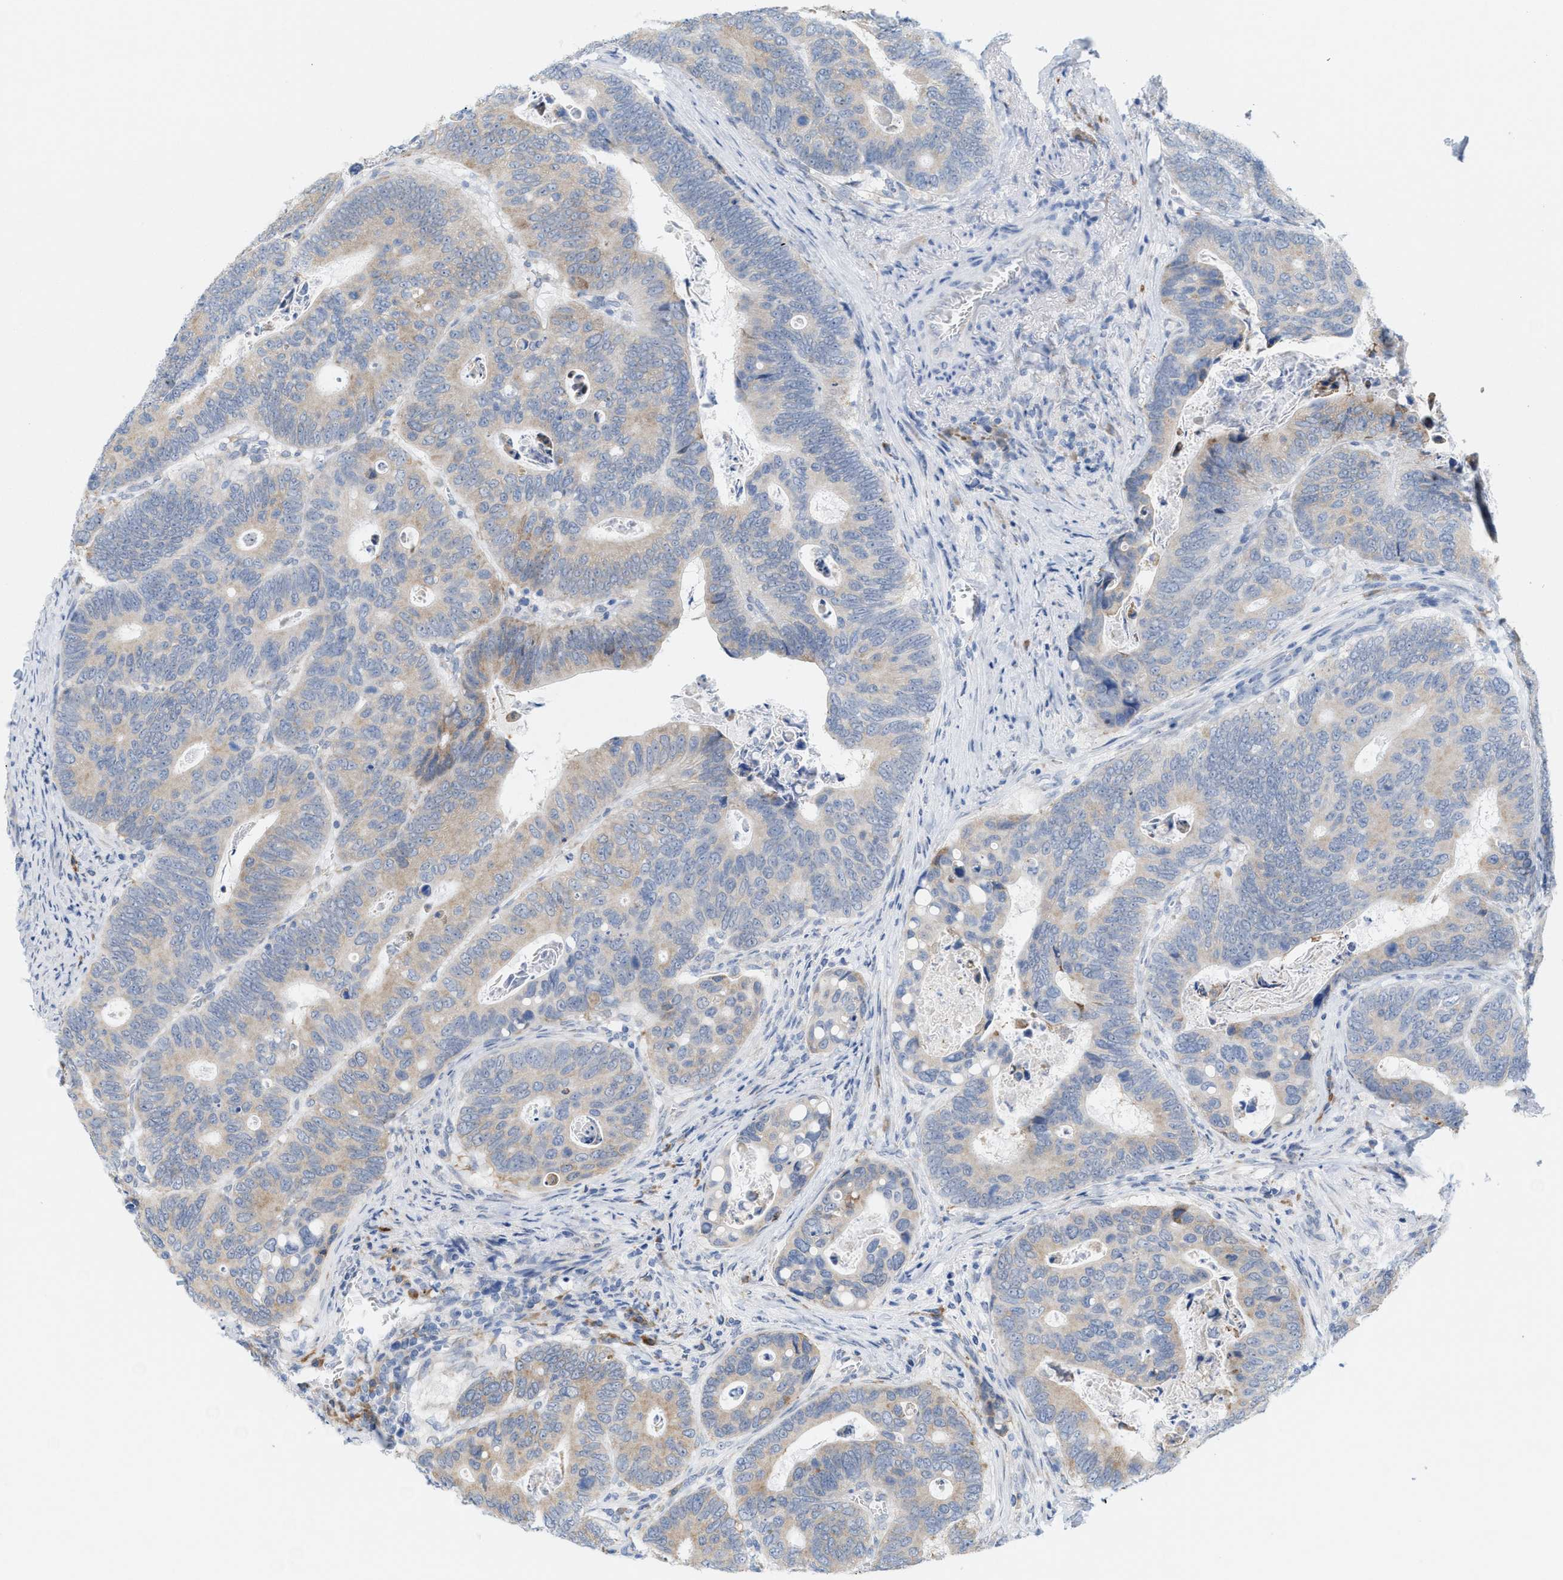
{"staining": {"intensity": "weak", "quantity": "25%-75%", "location": "cytoplasmic/membranous"}, "tissue": "colorectal cancer", "cell_type": "Tumor cells", "image_type": "cancer", "snomed": [{"axis": "morphology", "description": "Inflammation, NOS"}, {"axis": "morphology", "description": "Adenocarcinoma, NOS"}, {"axis": "topography", "description": "Colon"}], "caption": "An image of human colorectal cancer stained for a protein reveals weak cytoplasmic/membranous brown staining in tumor cells.", "gene": "KIFC3", "patient": {"sex": "male", "age": 72}}